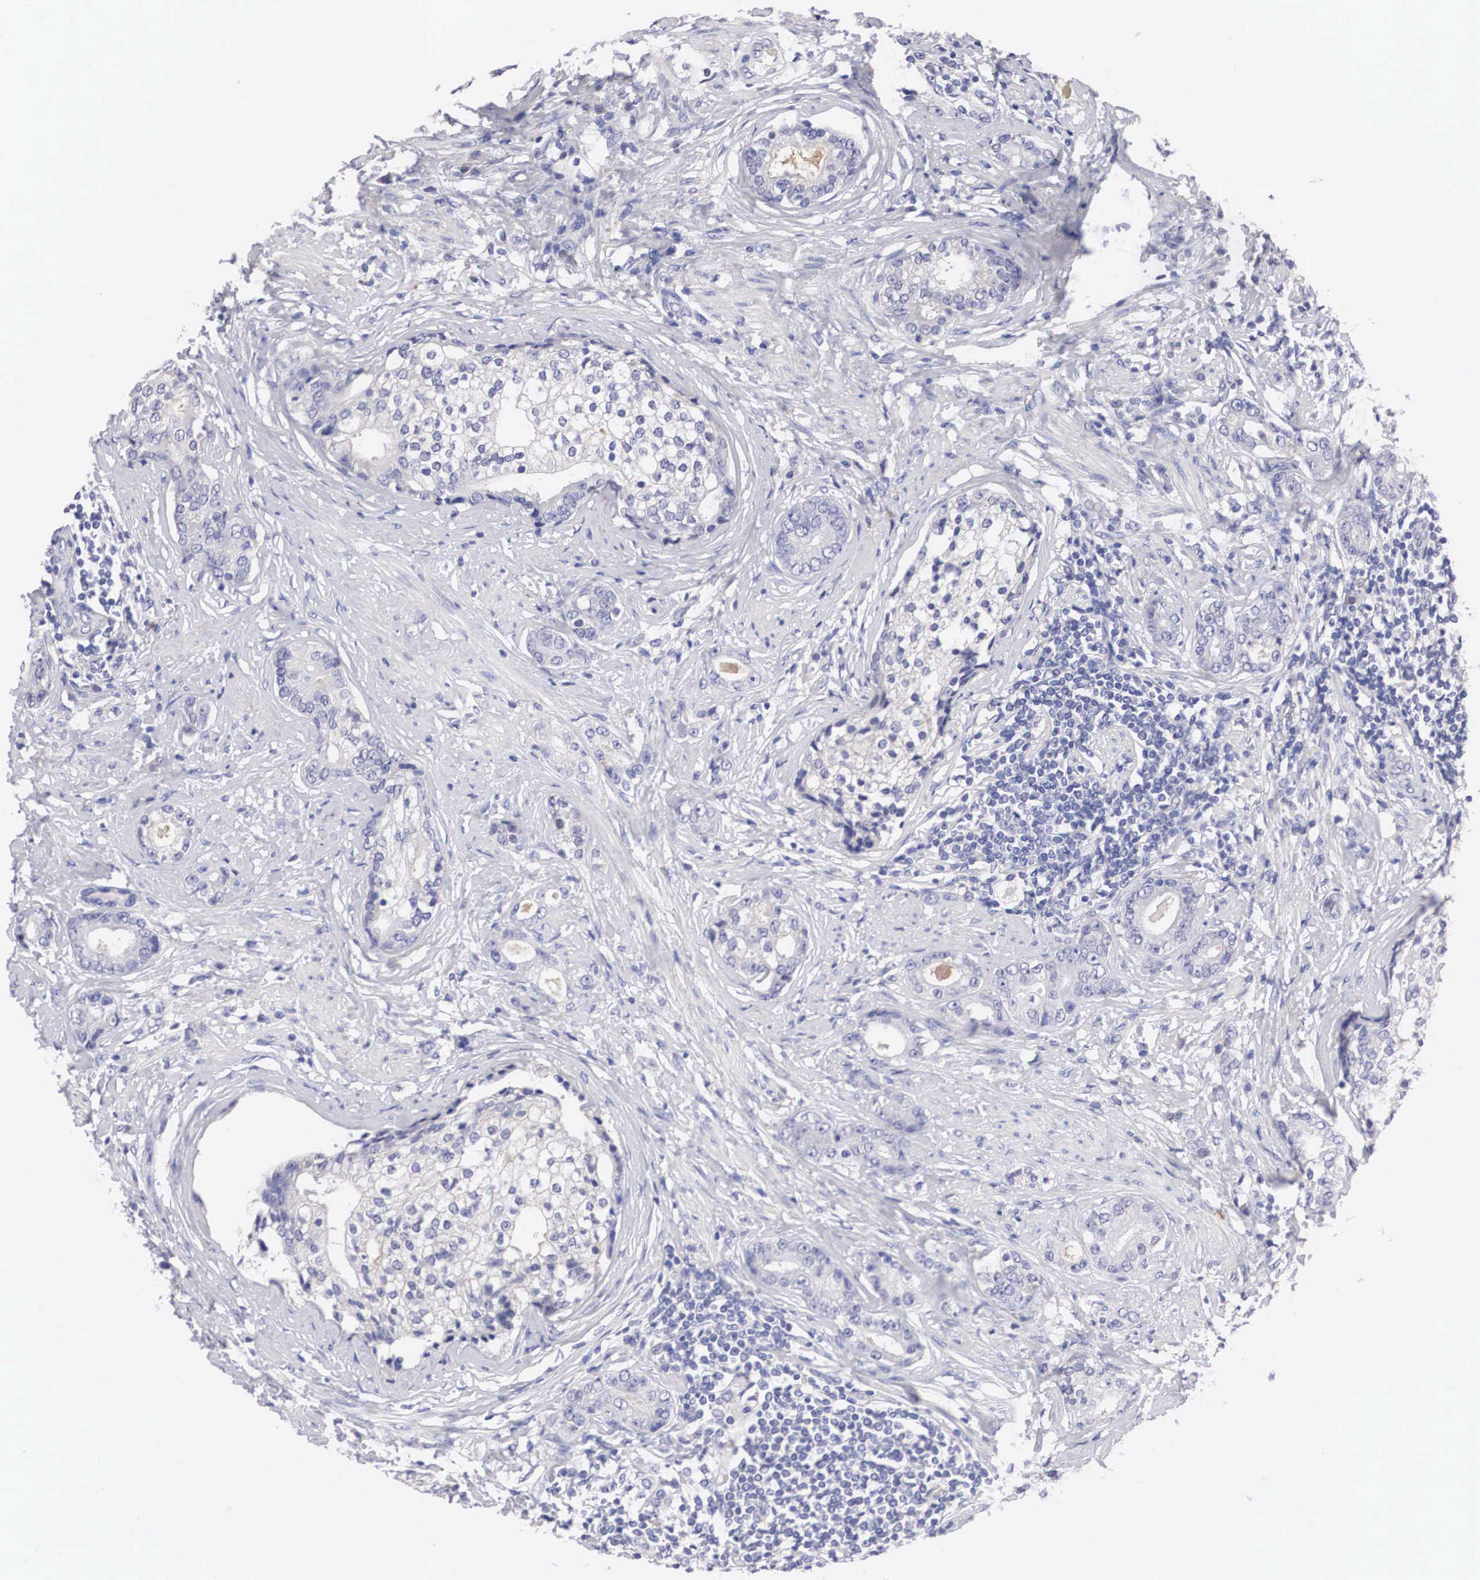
{"staining": {"intensity": "negative", "quantity": "none", "location": "none"}, "tissue": "prostate cancer", "cell_type": "Tumor cells", "image_type": "cancer", "snomed": [{"axis": "morphology", "description": "Adenocarcinoma, Medium grade"}, {"axis": "topography", "description": "Prostate"}], "caption": "Human adenocarcinoma (medium-grade) (prostate) stained for a protein using immunohistochemistry (IHC) exhibits no staining in tumor cells.", "gene": "ABHD4", "patient": {"sex": "male", "age": 59}}